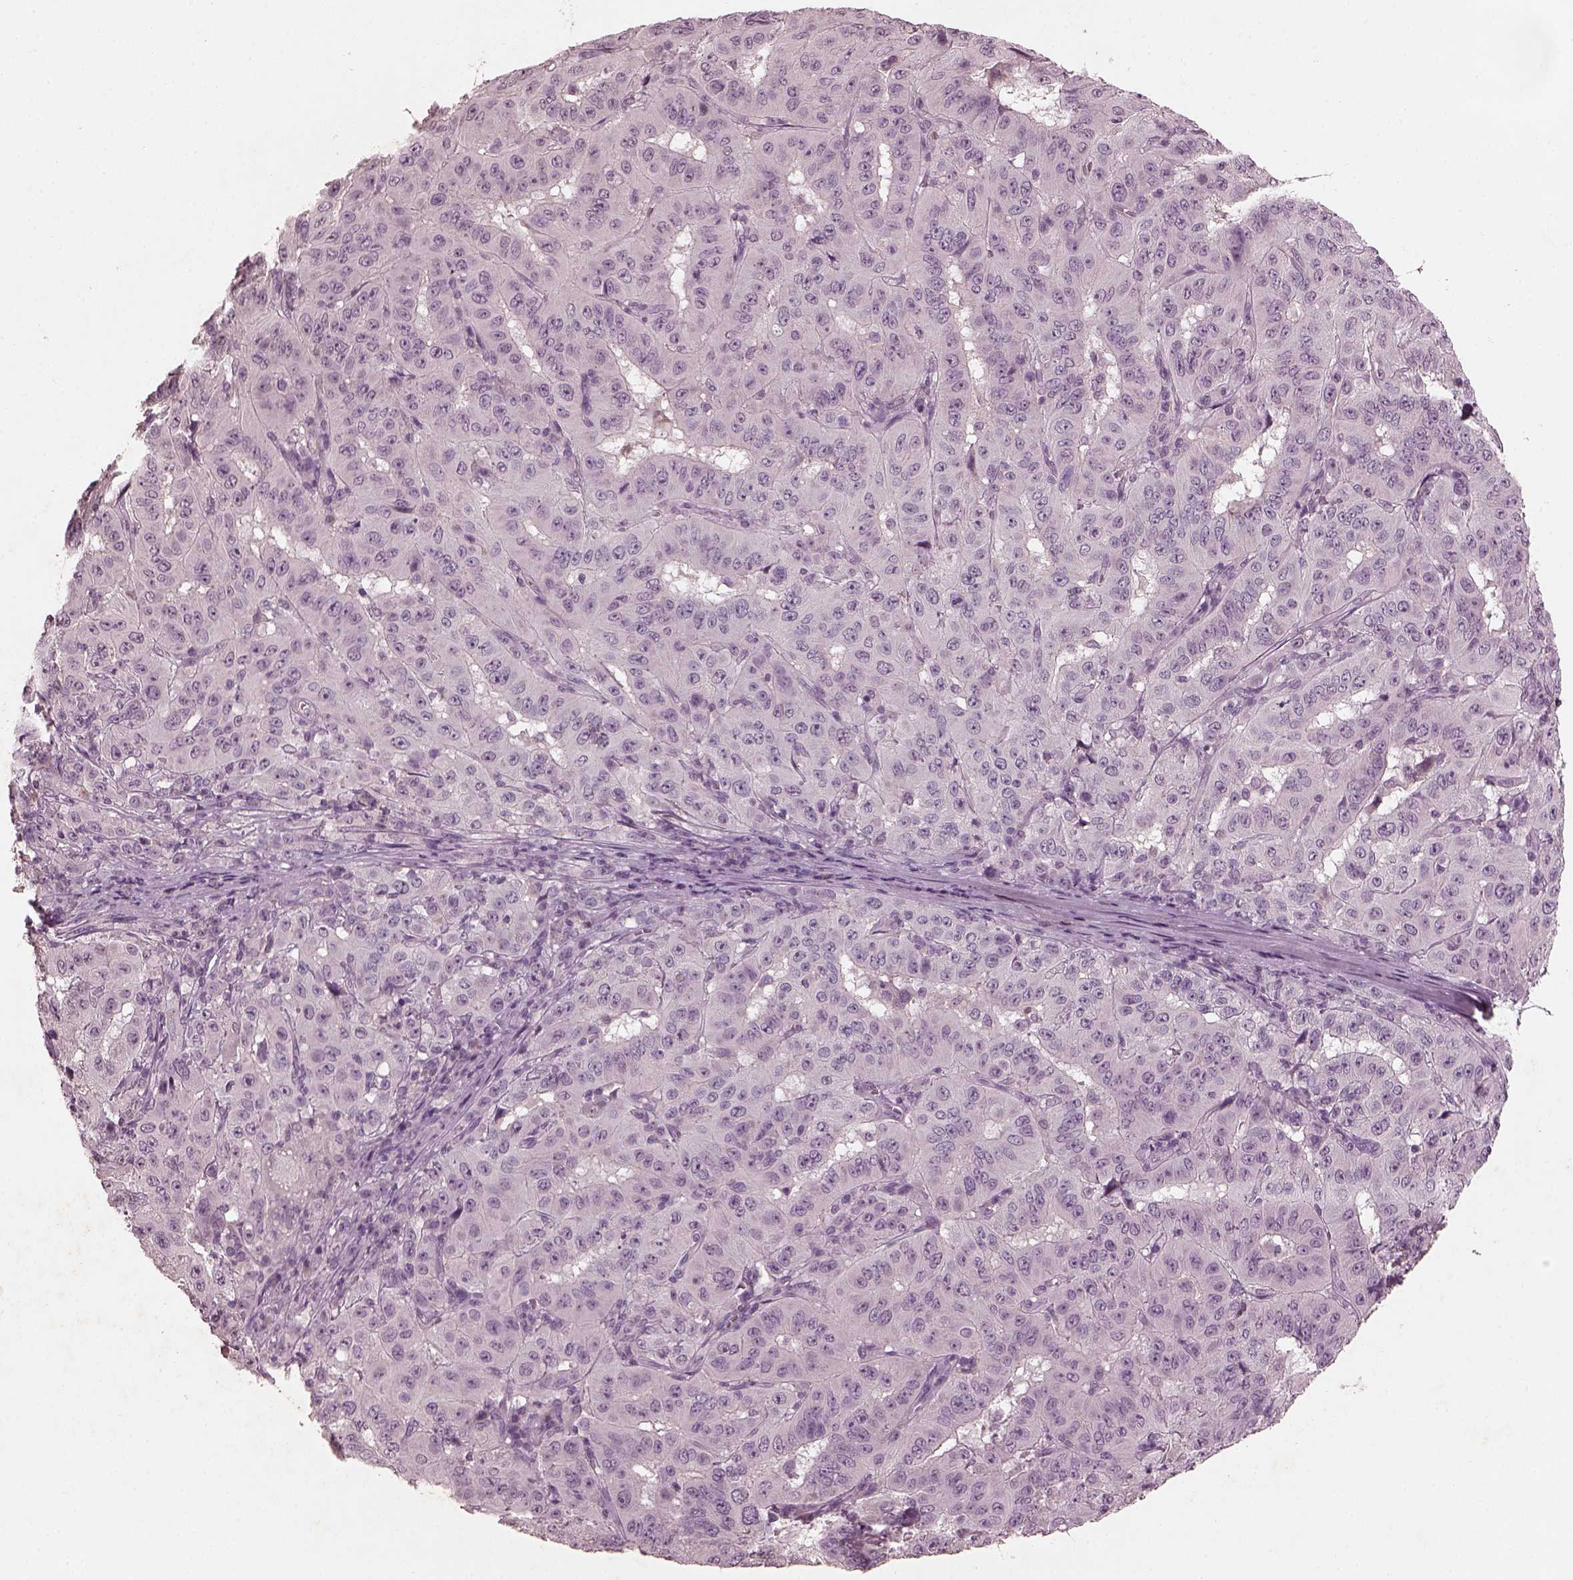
{"staining": {"intensity": "negative", "quantity": "none", "location": "none"}, "tissue": "pancreatic cancer", "cell_type": "Tumor cells", "image_type": "cancer", "snomed": [{"axis": "morphology", "description": "Adenocarcinoma, NOS"}, {"axis": "topography", "description": "Pancreas"}], "caption": "Tumor cells are negative for brown protein staining in pancreatic adenocarcinoma.", "gene": "FRRS1L", "patient": {"sex": "male", "age": 63}}